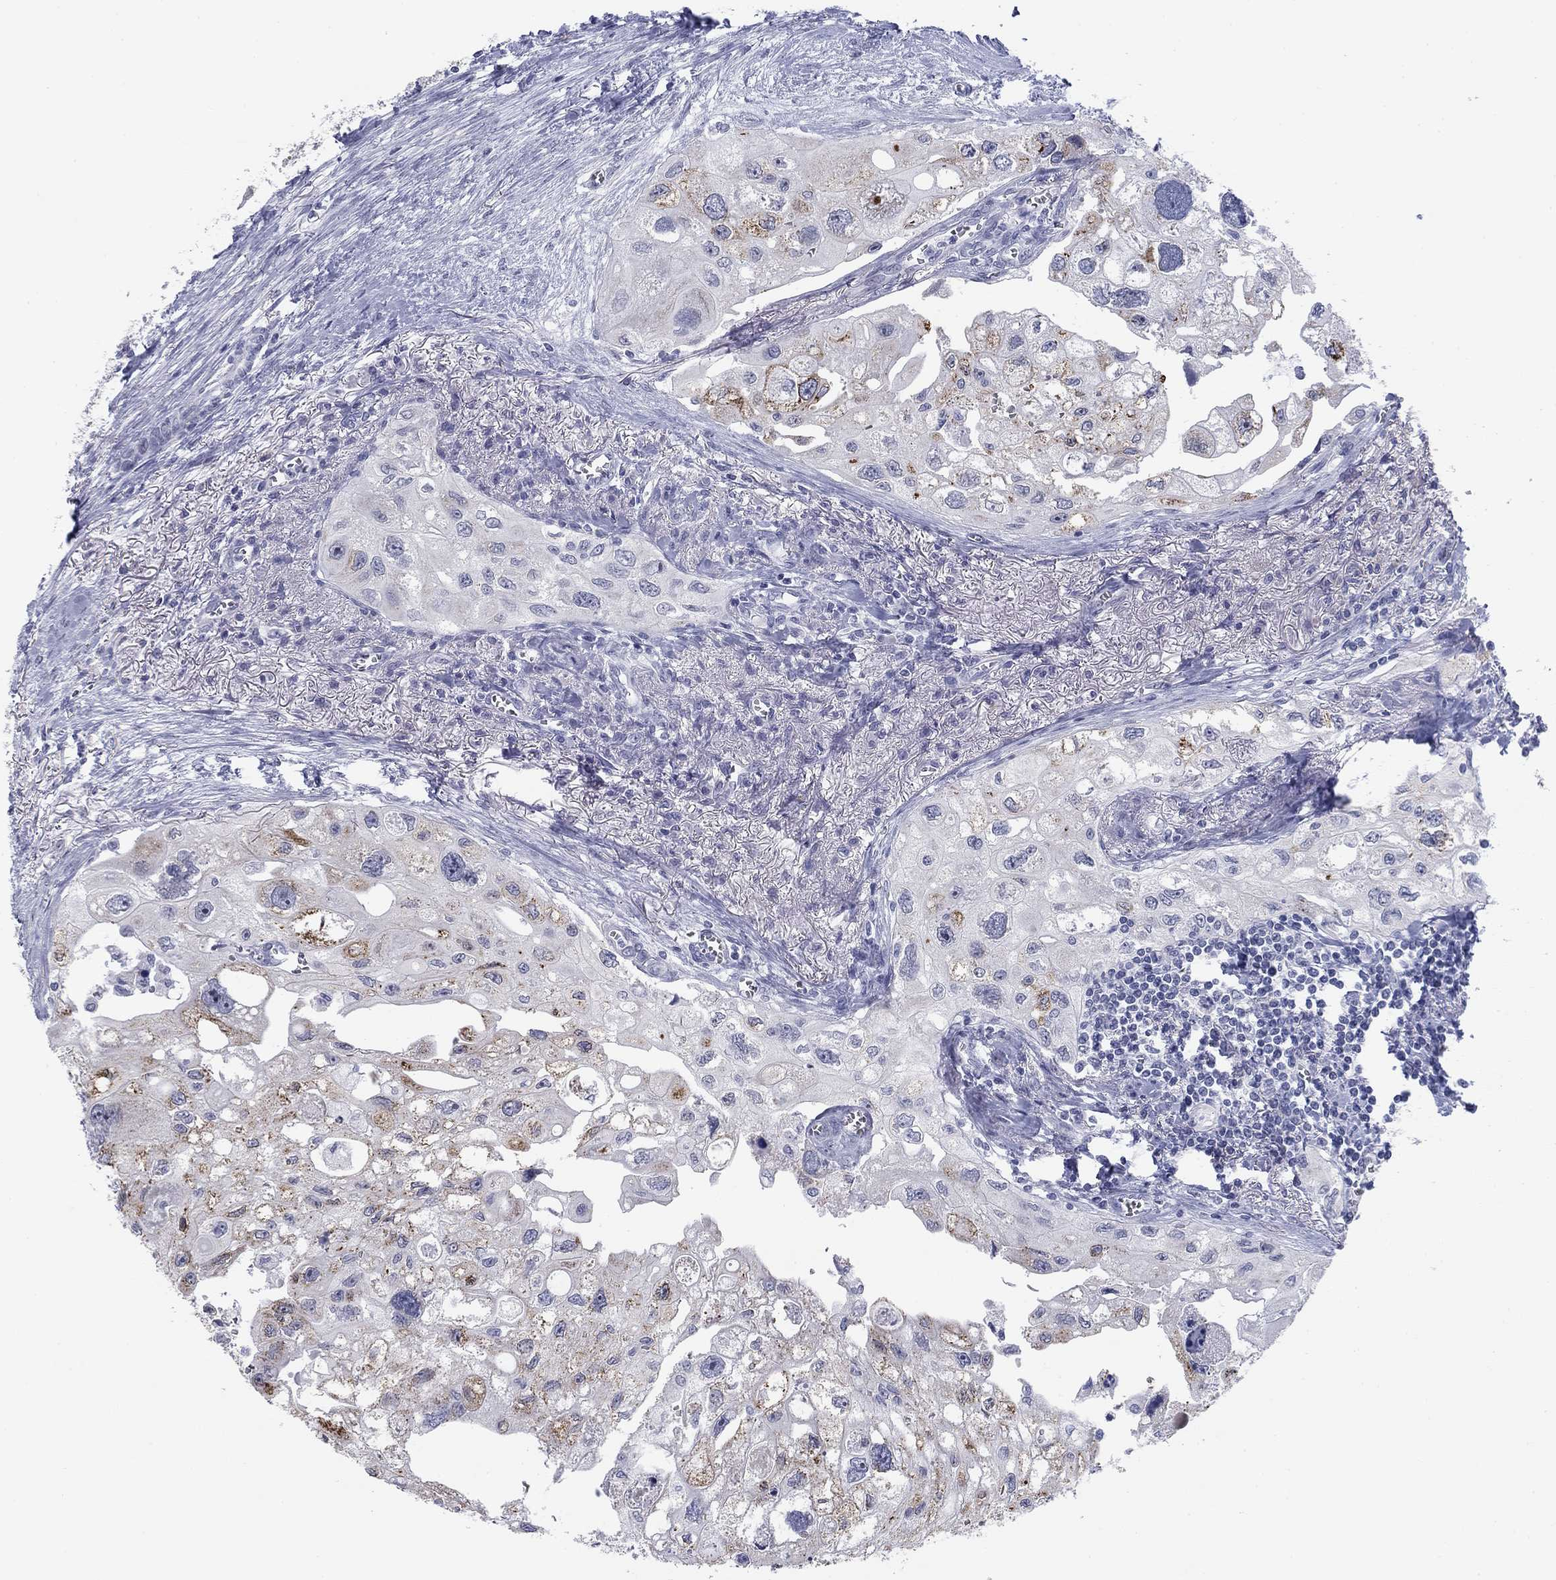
{"staining": {"intensity": "moderate", "quantity": "<25%", "location": "cytoplasmic/membranous"}, "tissue": "urothelial cancer", "cell_type": "Tumor cells", "image_type": "cancer", "snomed": [{"axis": "morphology", "description": "Urothelial carcinoma, High grade"}, {"axis": "topography", "description": "Urinary bladder"}], "caption": "An image of urothelial cancer stained for a protein displays moderate cytoplasmic/membranous brown staining in tumor cells.", "gene": "PRPH", "patient": {"sex": "male", "age": 59}}